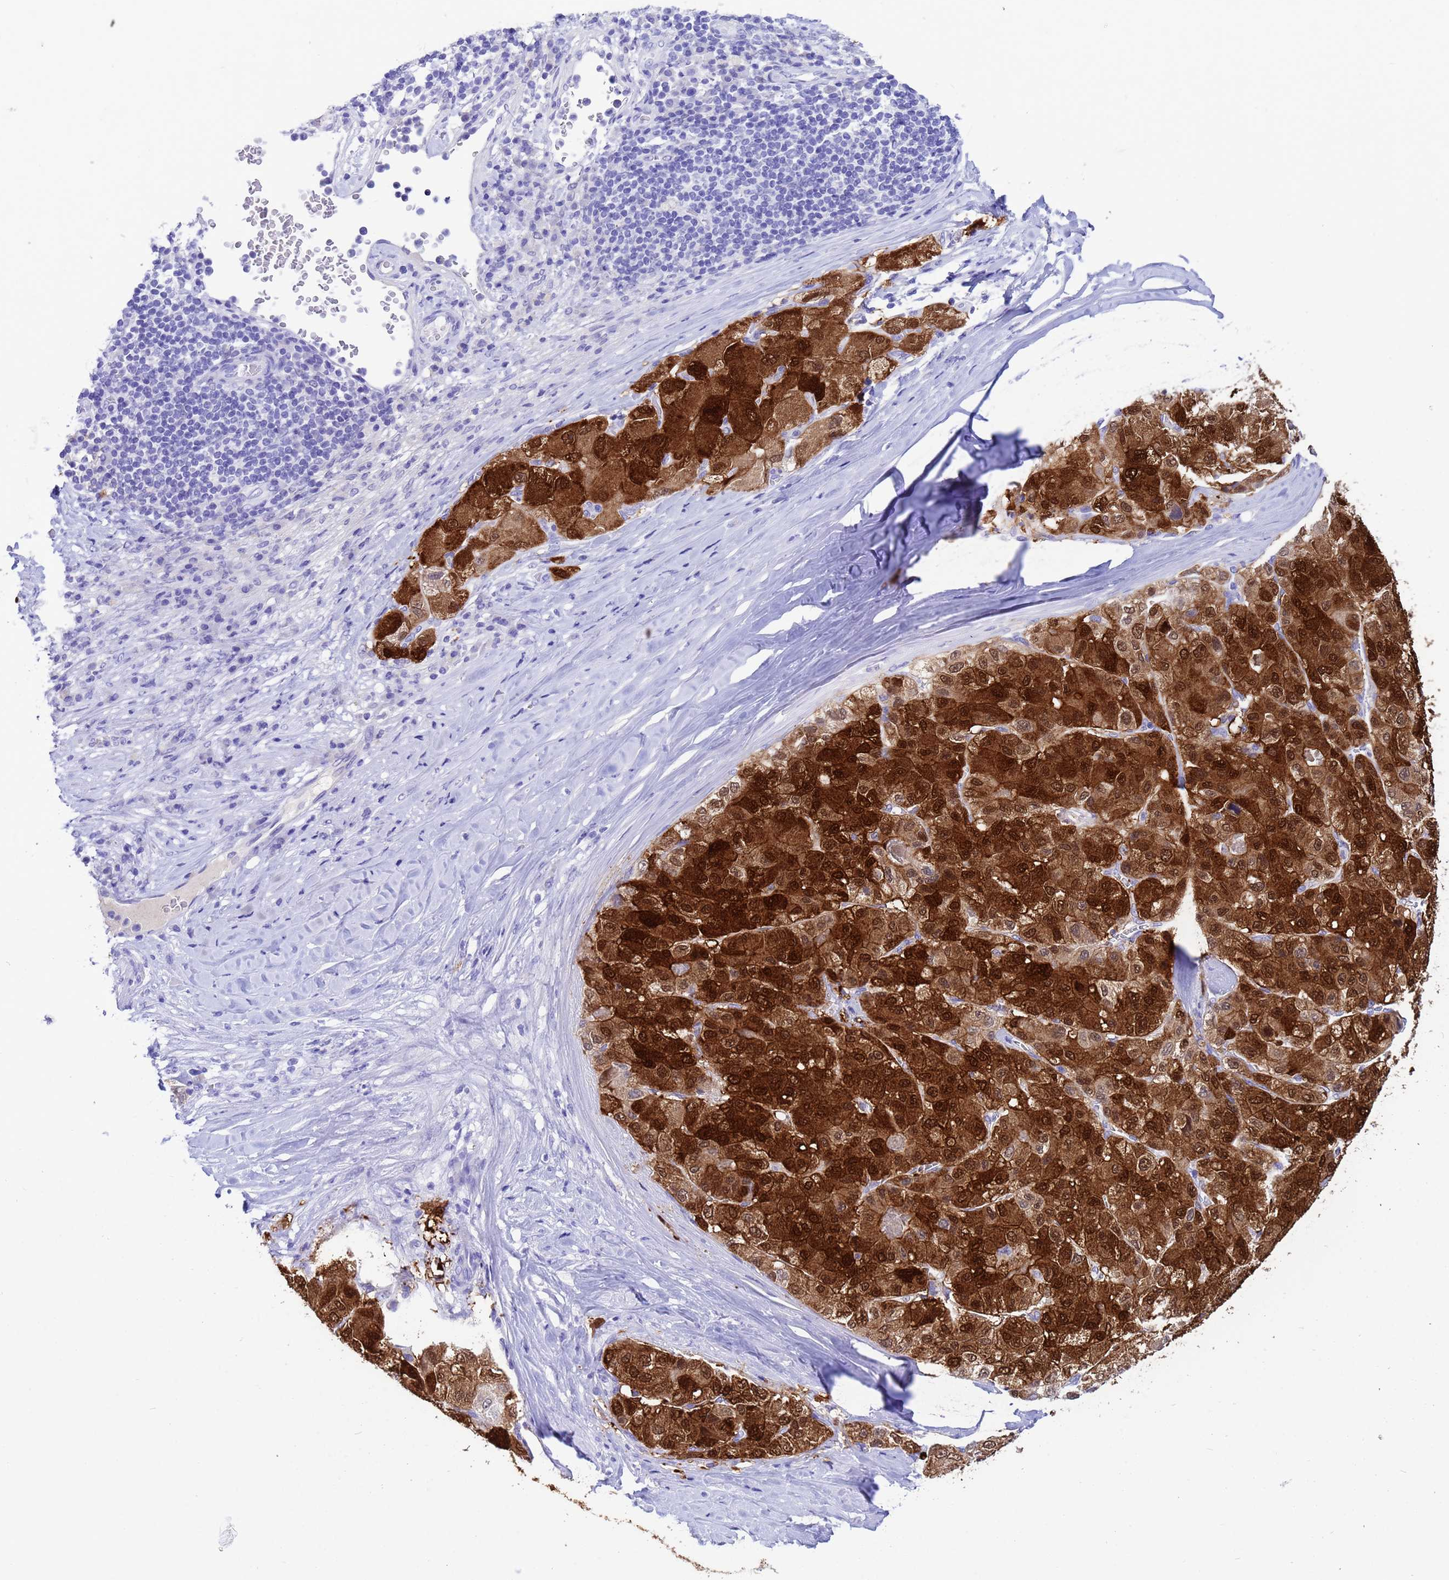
{"staining": {"intensity": "strong", "quantity": ">75%", "location": "cytoplasmic/membranous,nuclear"}, "tissue": "liver cancer", "cell_type": "Tumor cells", "image_type": "cancer", "snomed": [{"axis": "morphology", "description": "Carcinoma, Hepatocellular, NOS"}, {"axis": "topography", "description": "Liver"}], "caption": "Immunohistochemical staining of liver cancer (hepatocellular carcinoma) exhibits high levels of strong cytoplasmic/membranous and nuclear positivity in approximately >75% of tumor cells. (DAB IHC, brown staining for protein, blue staining for nuclei).", "gene": "AKR1C2", "patient": {"sex": "male", "age": 80}}